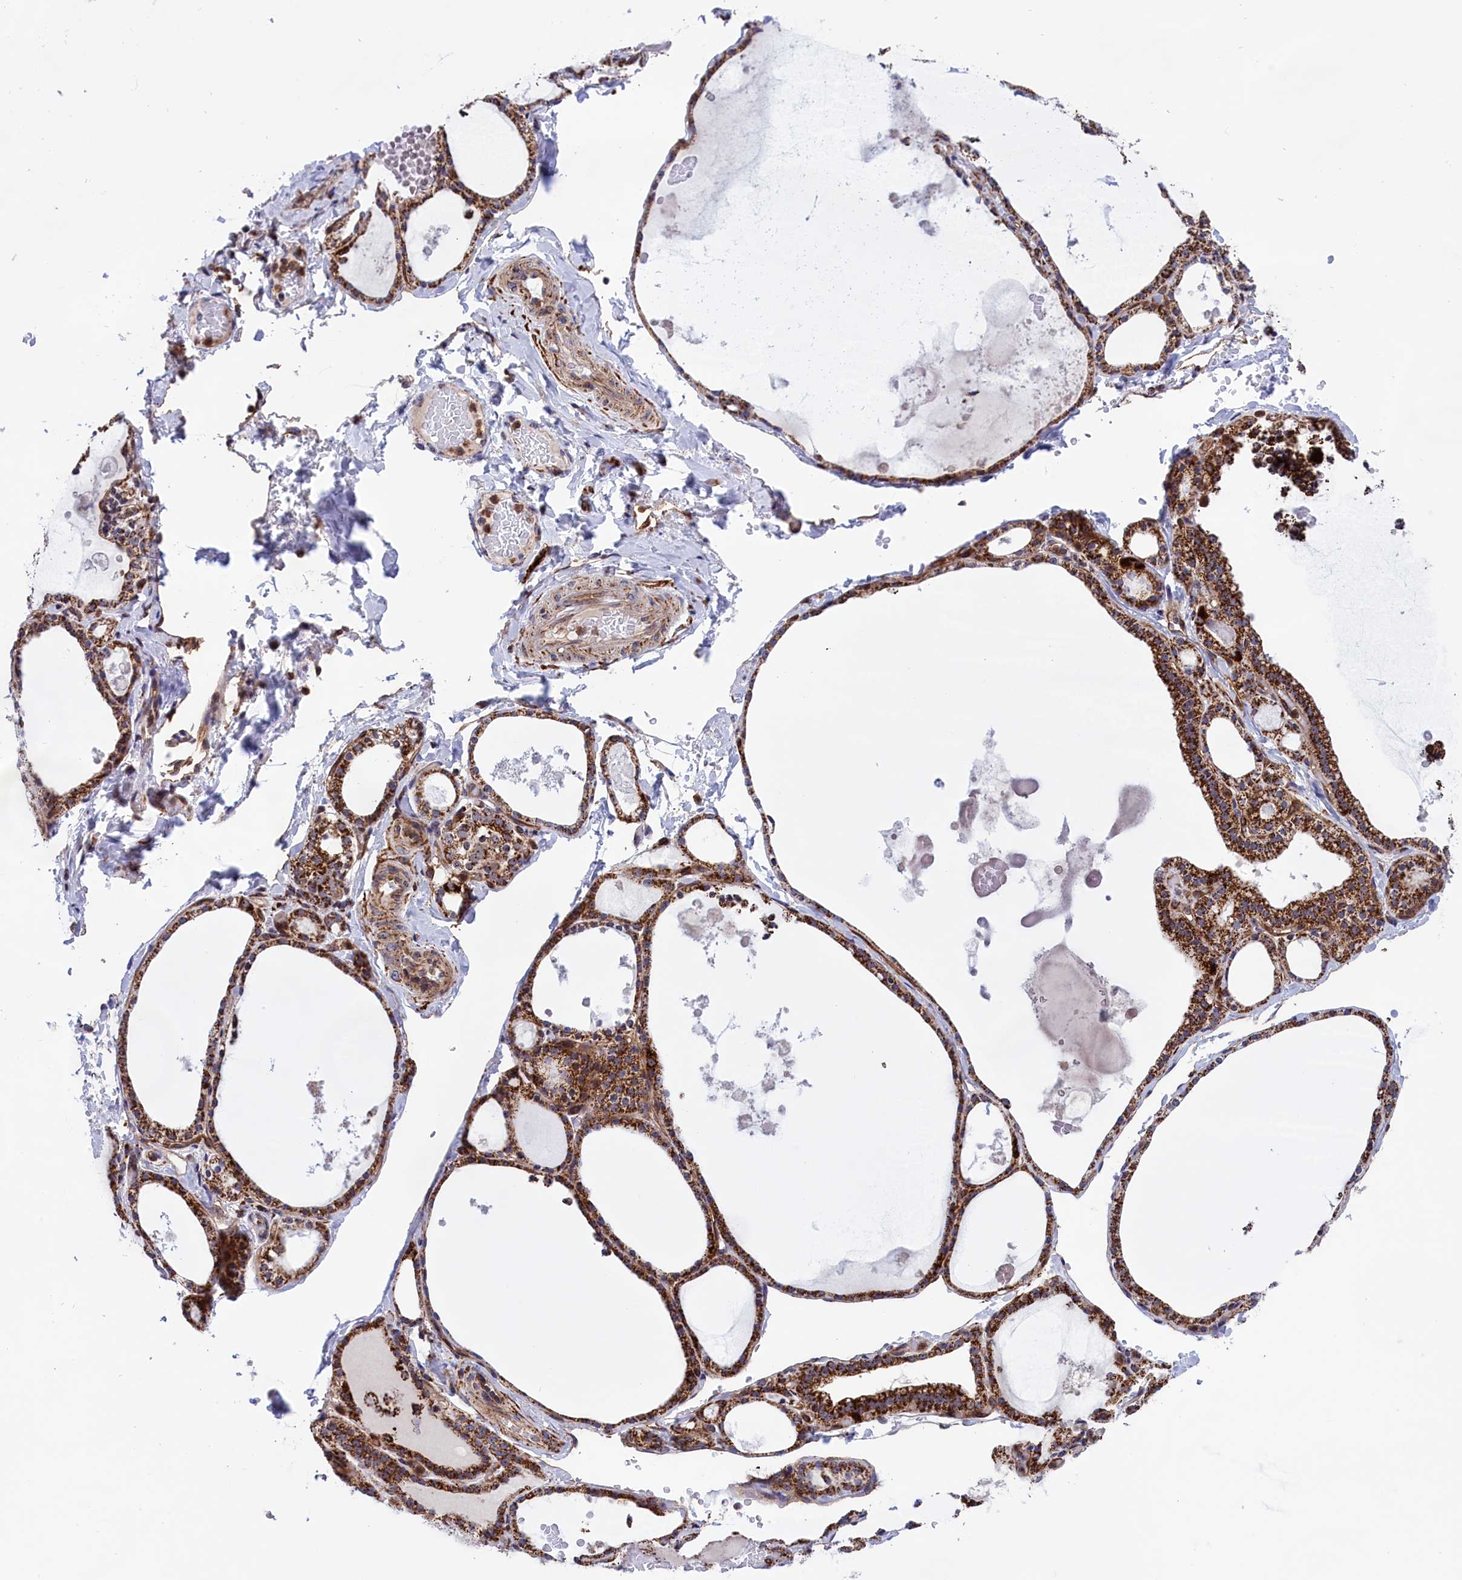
{"staining": {"intensity": "strong", "quantity": ">75%", "location": "cytoplasmic/membranous"}, "tissue": "thyroid gland", "cell_type": "Glandular cells", "image_type": "normal", "snomed": [{"axis": "morphology", "description": "Normal tissue, NOS"}, {"axis": "topography", "description": "Thyroid gland"}], "caption": "Approximately >75% of glandular cells in normal thyroid gland reveal strong cytoplasmic/membranous protein positivity as visualized by brown immunohistochemical staining.", "gene": "MPND", "patient": {"sex": "male", "age": 56}}